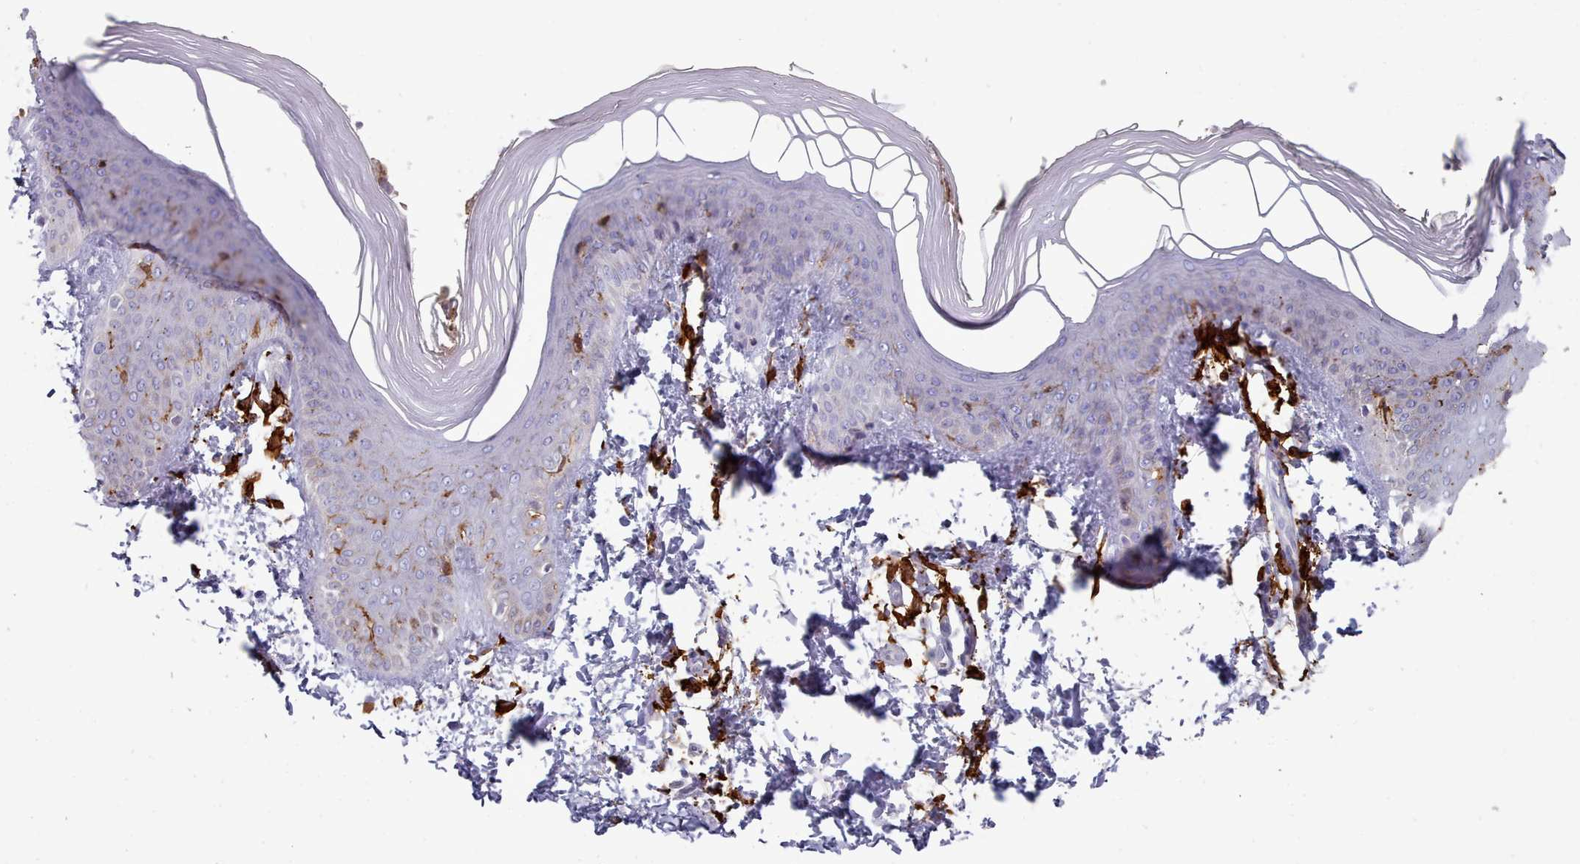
{"staining": {"intensity": "negative", "quantity": "none", "location": "none"}, "tissue": "skin", "cell_type": "Epidermal cells", "image_type": "normal", "snomed": [{"axis": "morphology", "description": "Normal tissue, NOS"}, {"axis": "morphology", "description": "Inflammation, NOS"}, {"axis": "topography", "description": "Soft tissue"}, {"axis": "topography", "description": "Anal"}], "caption": "High power microscopy image of an immunohistochemistry (IHC) image of unremarkable skin, revealing no significant staining in epidermal cells.", "gene": "AIF1", "patient": {"sex": "female", "age": 15}}